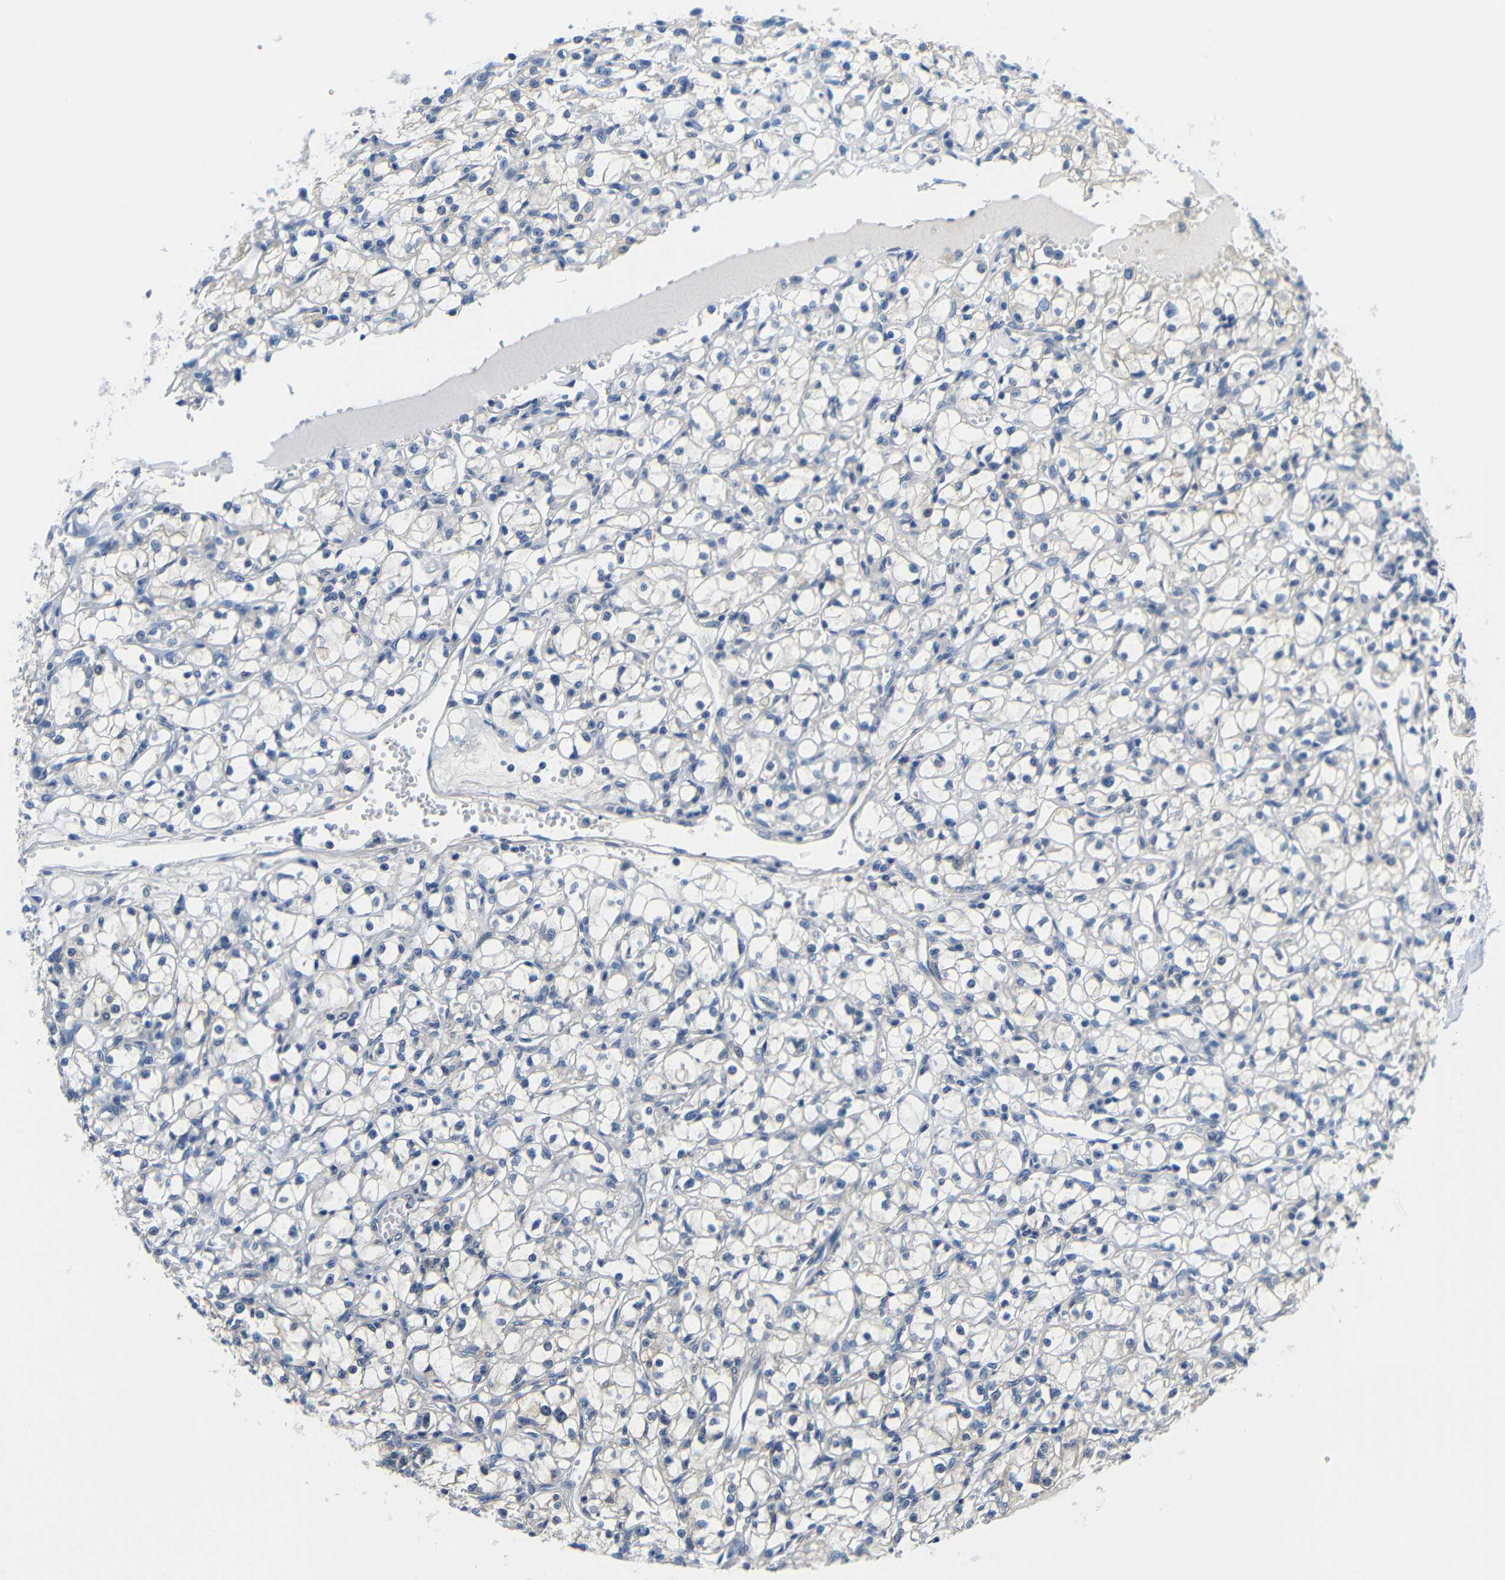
{"staining": {"intensity": "weak", "quantity": "<25%", "location": "cytoplasmic/membranous"}, "tissue": "renal cancer", "cell_type": "Tumor cells", "image_type": "cancer", "snomed": [{"axis": "morphology", "description": "Adenocarcinoma, NOS"}, {"axis": "topography", "description": "Kidney"}], "caption": "Immunohistochemistry (IHC) micrograph of renal adenocarcinoma stained for a protein (brown), which shows no positivity in tumor cells.", "gene": "NEGR1", "patient": {"sex": "male", "age": 56}}